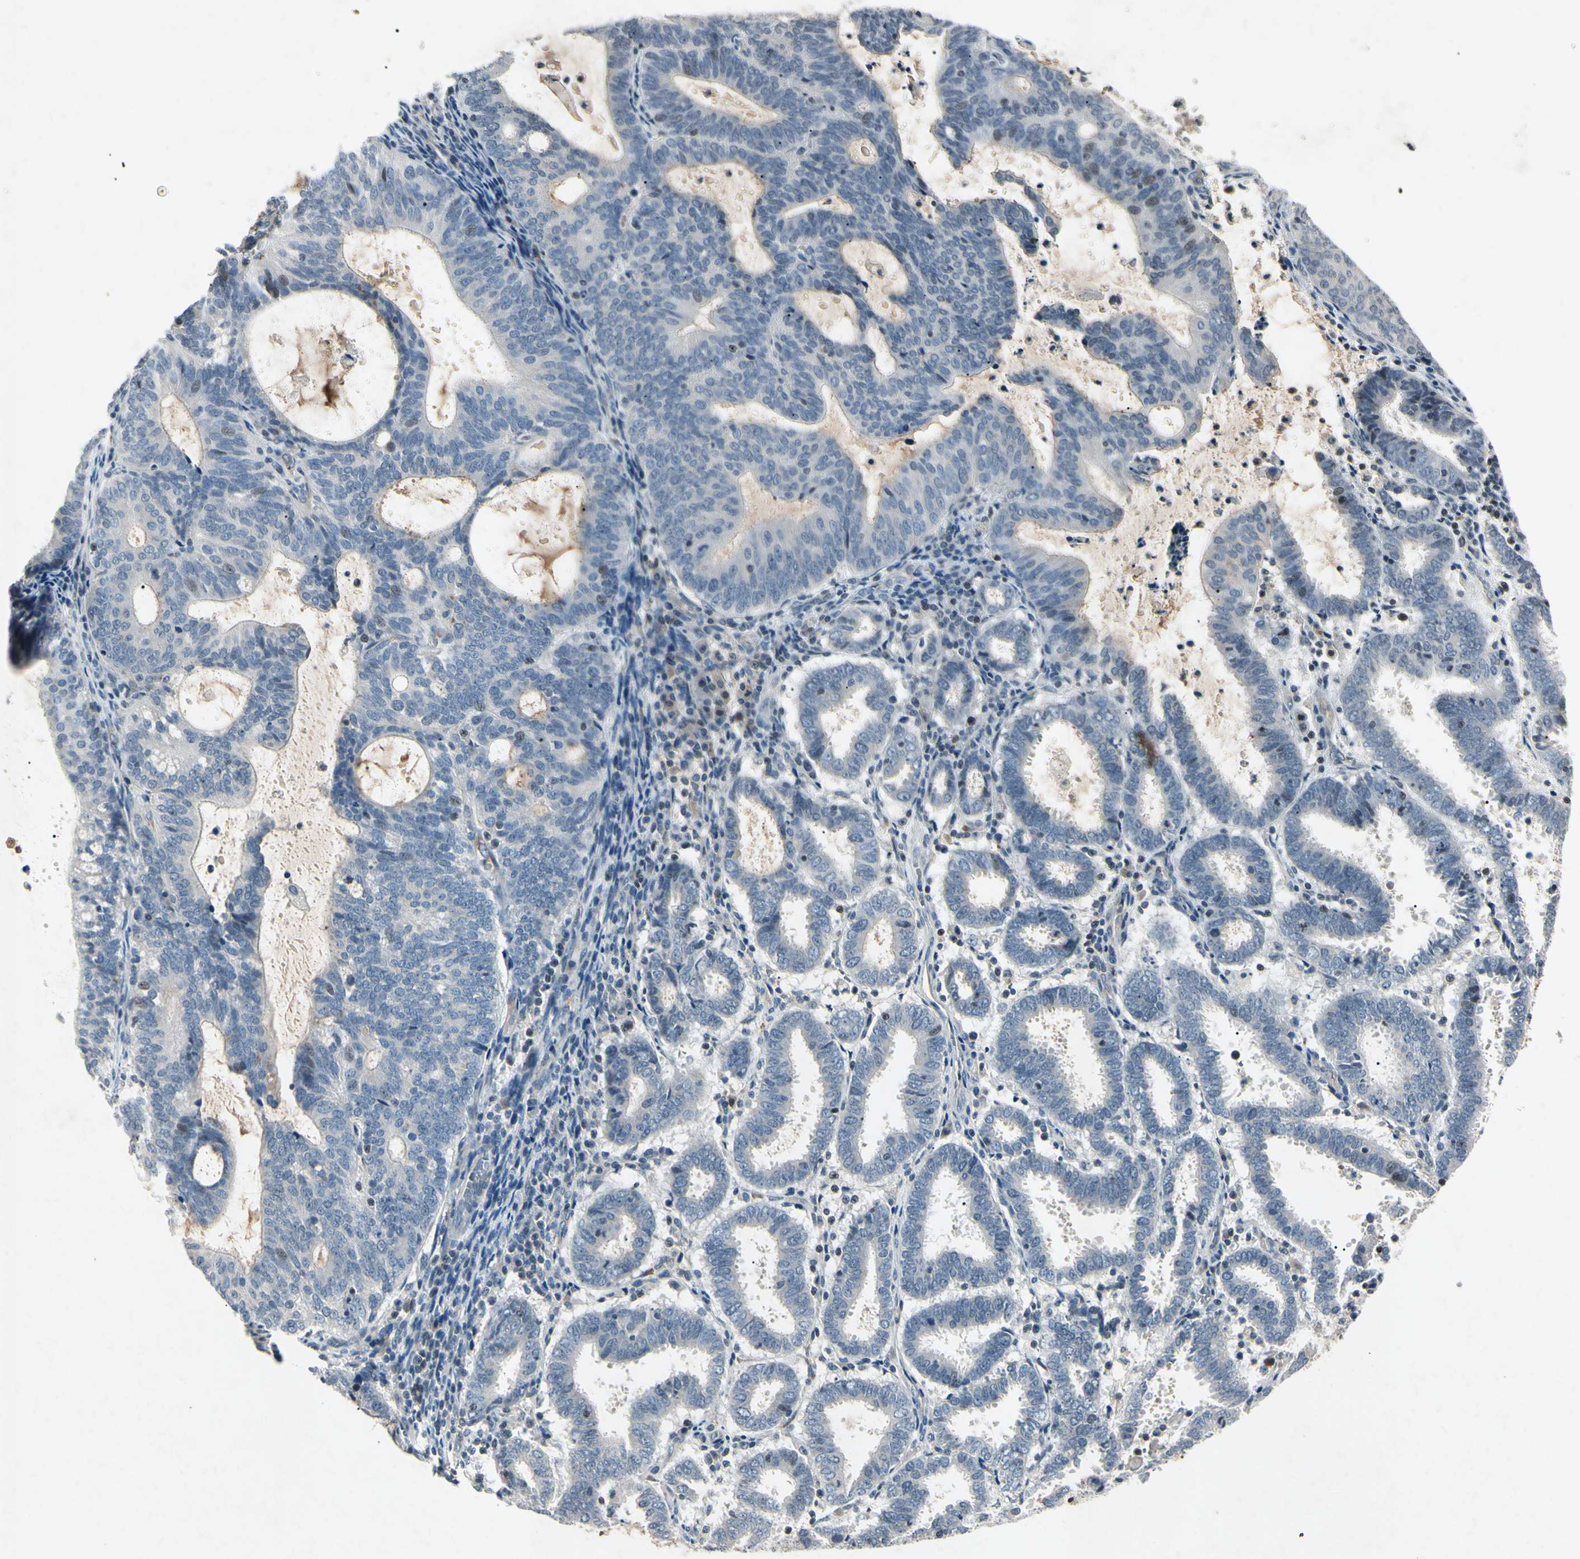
{"staining": {"intensity": "negative", "quantity": "none", "location": "none"}, "tissue": "endometrial cancer", "cell_type": "Tumor cells", "image_type": "cancer", "snomed": [{"axis": "morphology", "description": "Adenocarcinoma, NOS"}, {"axis": "topography", "description": "Uterus"}], "caption": "DAB immunohistochemical staining of endometrial cancer reveals no significant staining in tumor cells. (DAB (3,3'-diaminobenzidine) IHC, high magnification).", "gene": "AEBP1", "patient": {"sex": "female", "age": 83}}